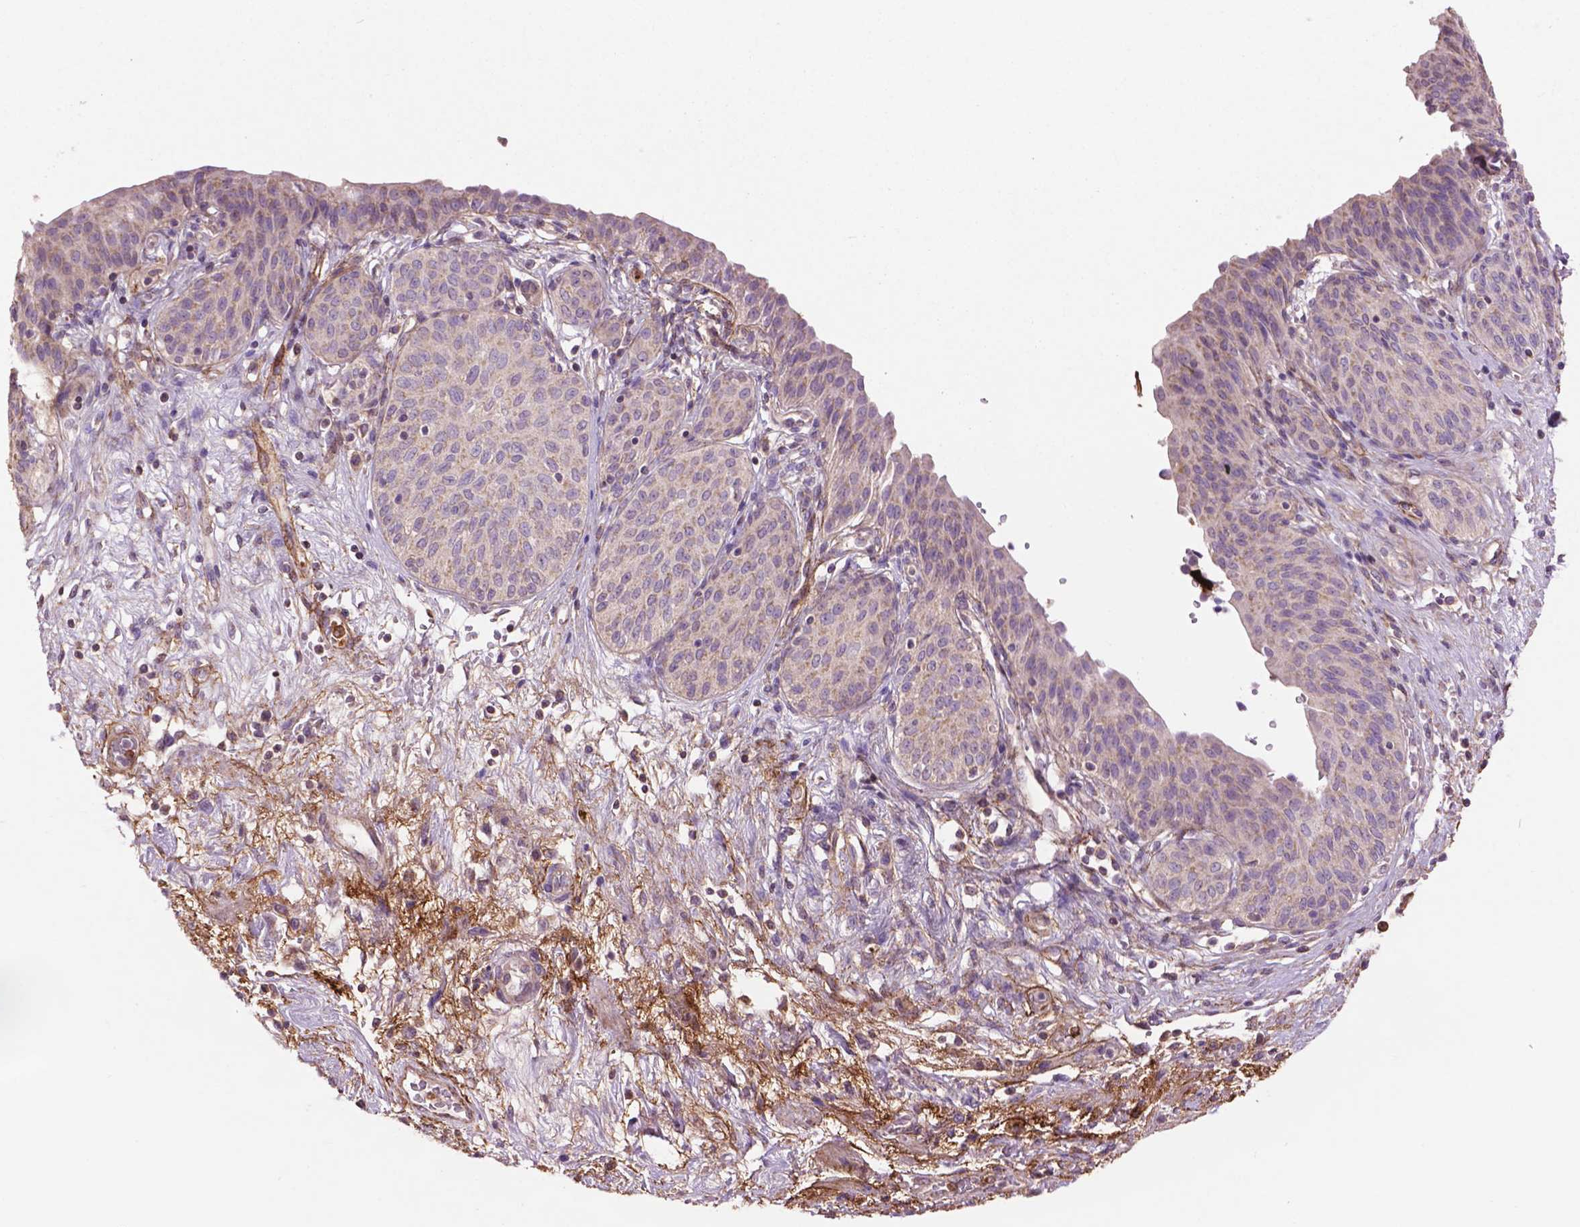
{"staining": {"intensity": "negative", "quantity": "none", "location": "none"}, "tissue": "urinary bladder", "cell_type": "Urothelial cells", "image_type": "normal", "snomed": [{"axis": "morphology", "description": "Normal tissue, NOS"}, {"axis": "topography", "description": "Urinary bladder"}], "caption": "IHC photomicrograph of benign urinary bladder: human urinary bladder stained with DAB displays no significant protein staining in urothelial cells.", "gene": "LRRC3C", "patient": {"sex": "male", "age": 68}}